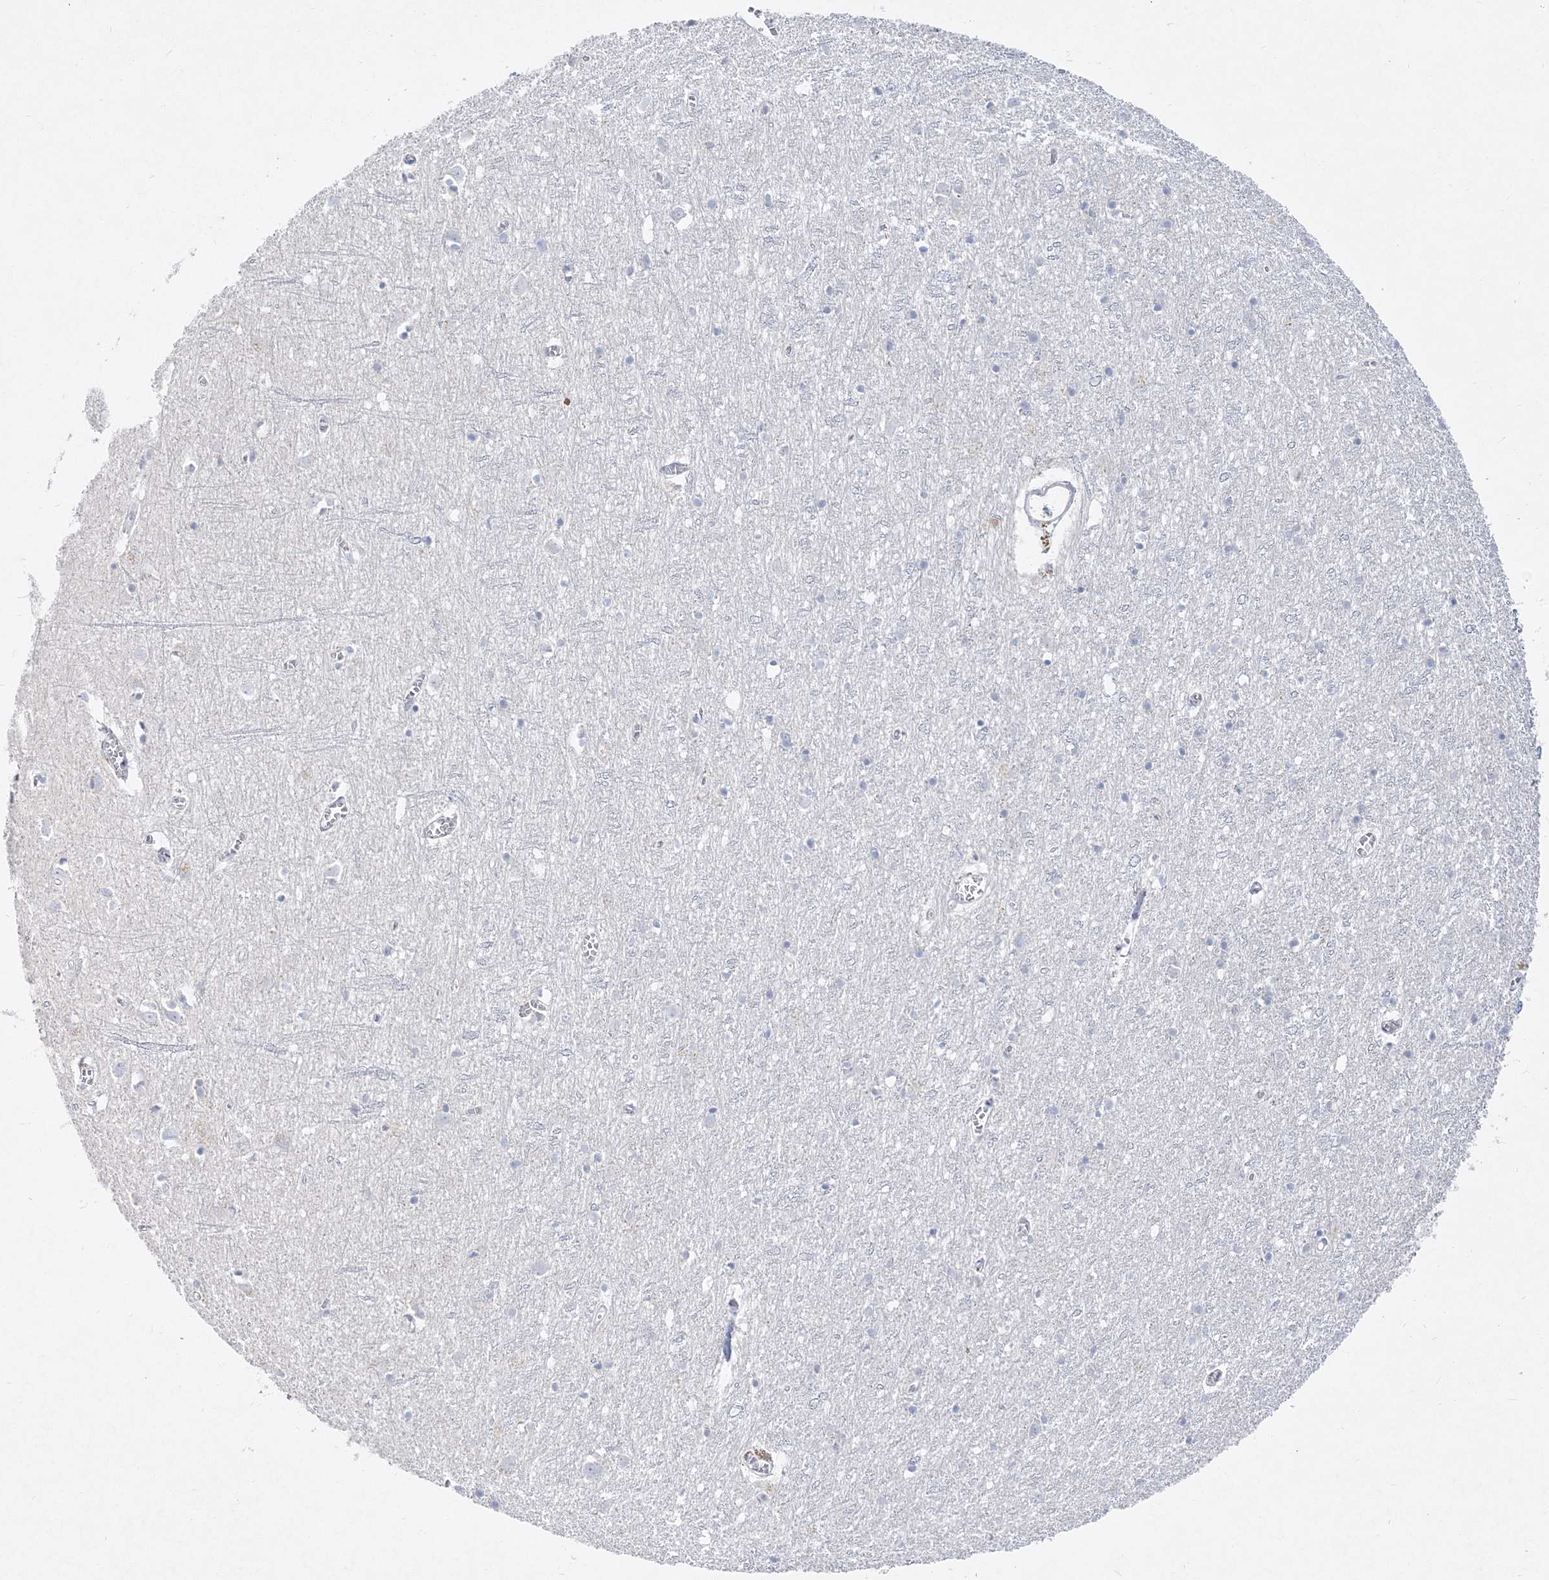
{"staining": {"intensity": "negative", "quantity": "none", "location": "none"}, "tissue": "cerebral cortex", "cell_type": "Endothelial cells", "image_type": "normal", "snomed": [{"axis": "morphology", "description": "Normal tissue, NOS"}, {"axis": "topography", "description": "Cerebral cortex"}], "caption": "Endothelial cells are negative for protein expression in unremarkable human cerebral cortex. The staining is performed using DAB (3,3'-diaminobenzidine) brown chromogen with nuclei counter-stained in using hematoxylin.", "gene": "GPAT2", "patient": {"sex": "female", "age": 64}}